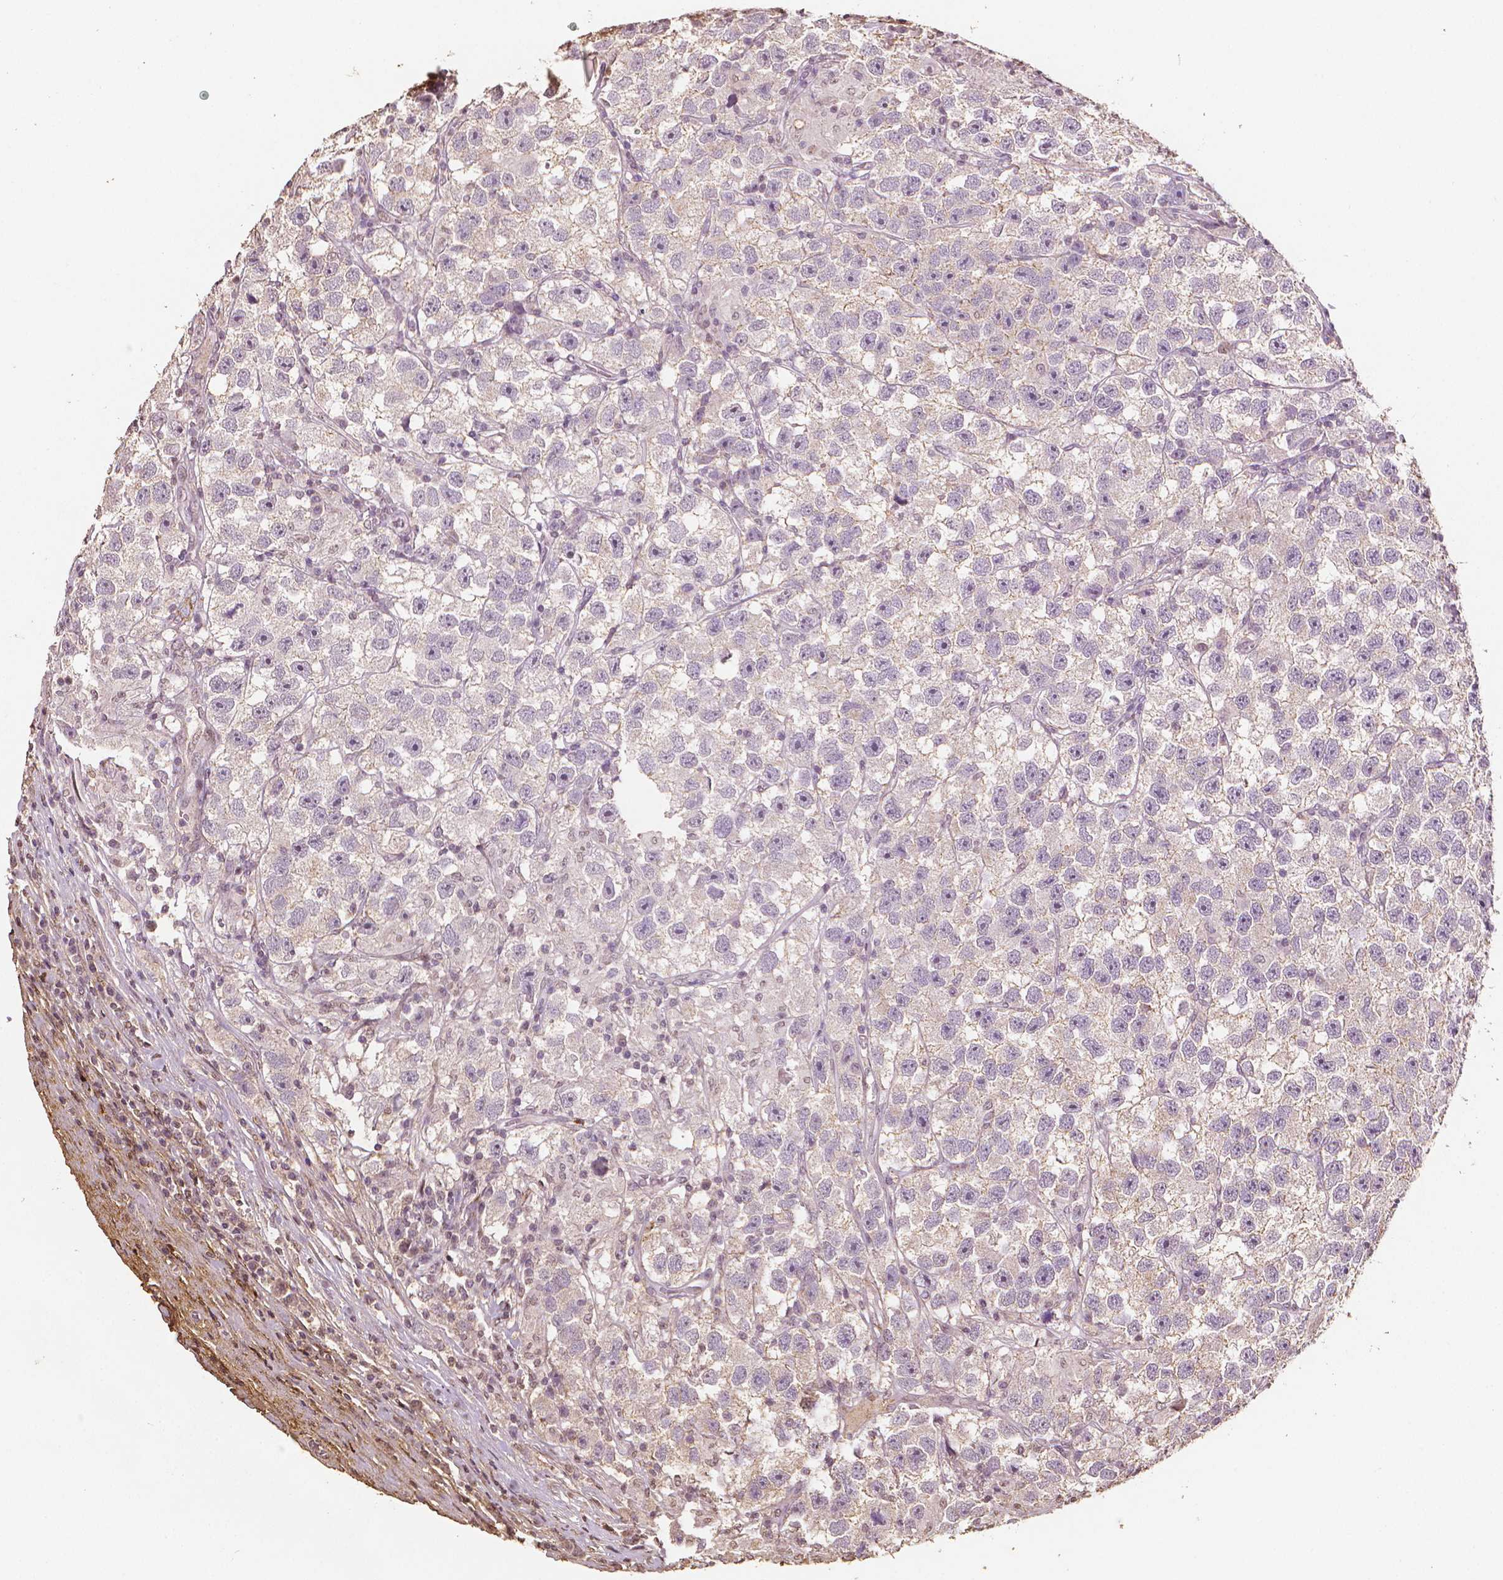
{"staining": {"intensity": "negative", "quantity": "none", "location": "none"}, "tissue": "testis cancer", "cell_type": "Tumor cells", "image_type": "cancer", "snomed": [{"axis": "morphology", "description": "Seminoma, NOS"}, {"axis": "topography", "description": "Testis"}], "caption": "Tumor cells are negative for protein expression in human seminoma (testis).", "gene": "DCN", "patient": {"sex": "male", "age": 26}}